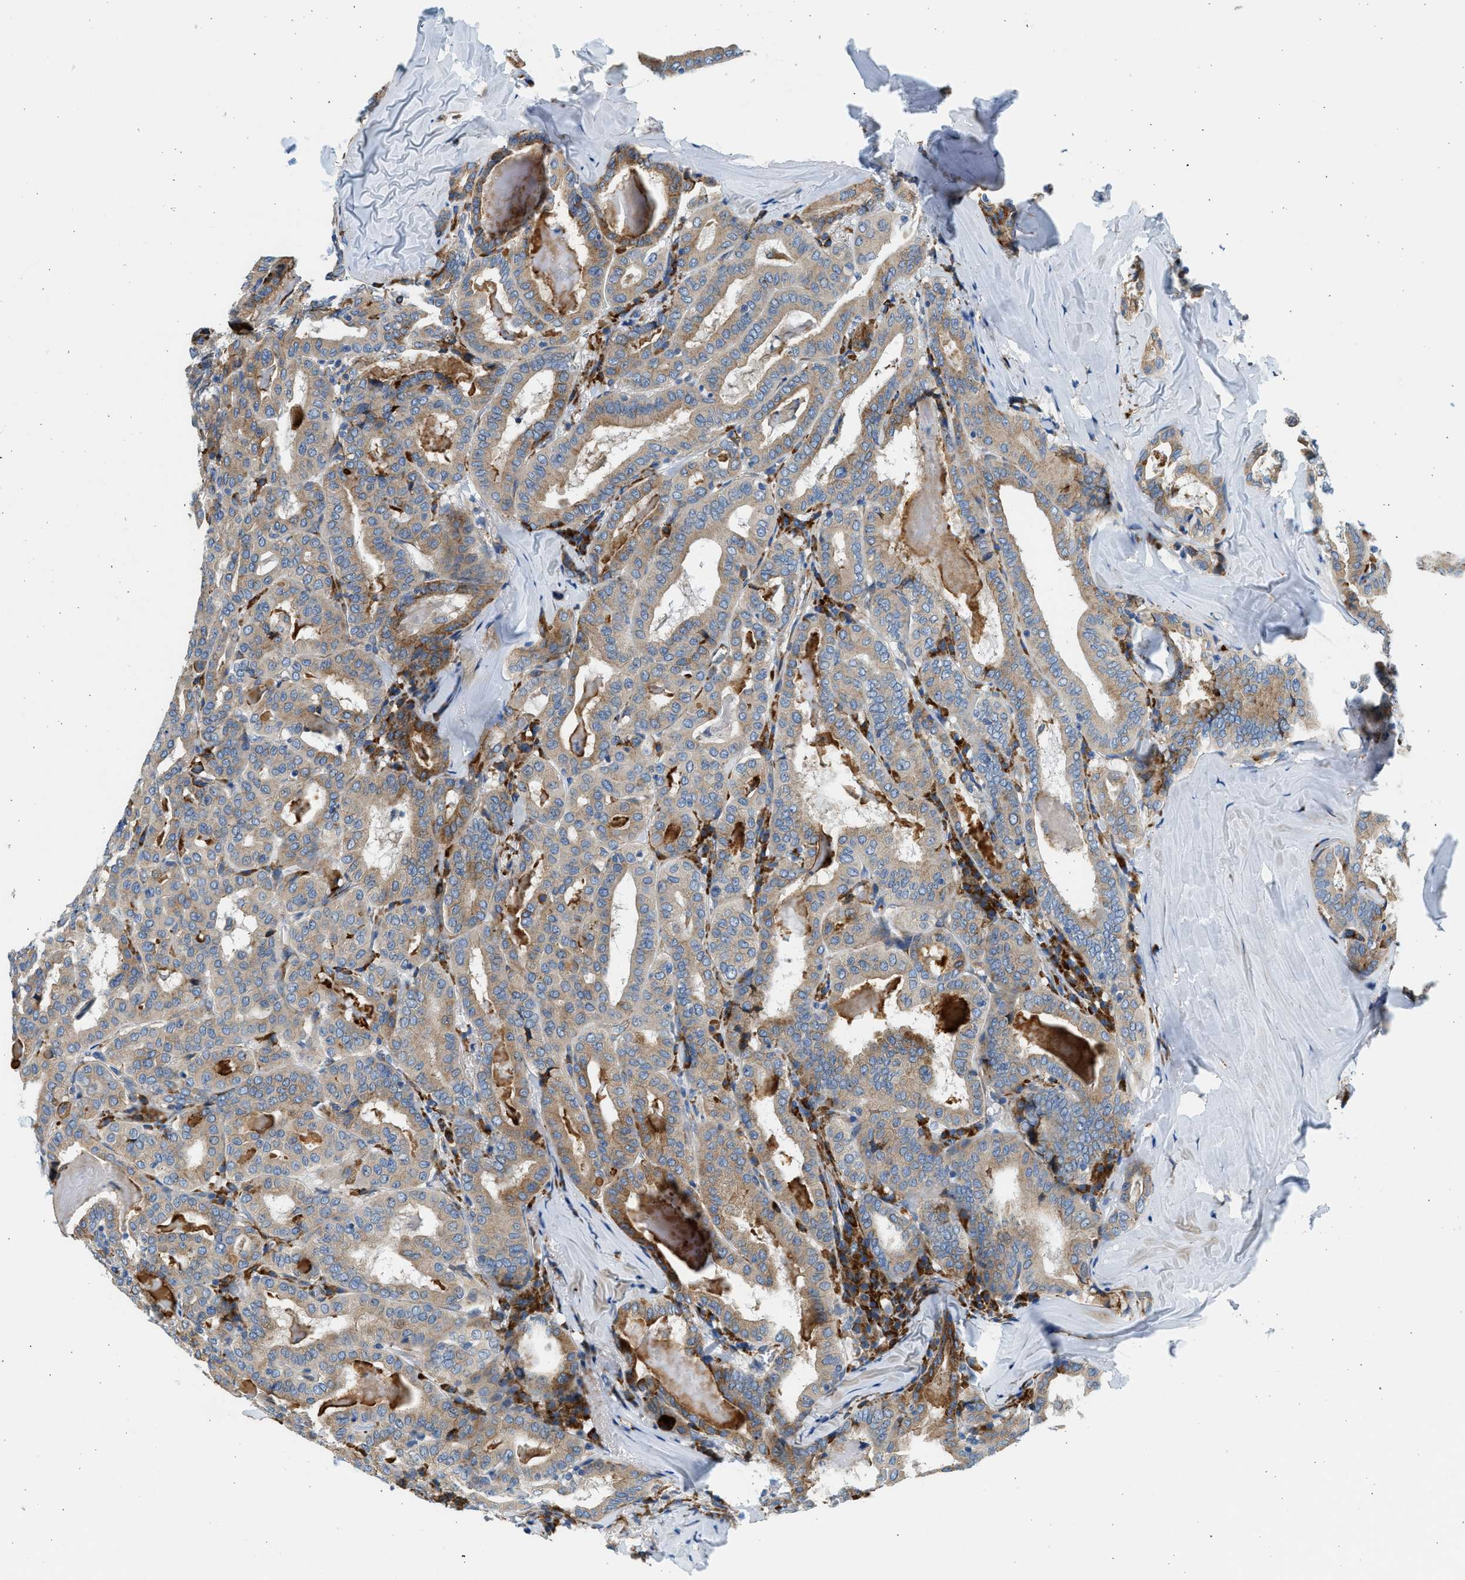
{"staining": {"intensity": "moderate", "quantity": ">75%", "location": "cytoplasmic/membranous"}, "tissue": "thyroid cancer", "cell_type": "Tumor cells", "image_type": "cancer", "snomed": [{"axis": "morphology", "description": "Papillary adenocarcinoma, NOS"}, {"axis": "topography", "description": "Thyroid gland"}], "caption": "Tumor cells demonstrate medium levels of moderate cytoplasmic/membranous staining in approximately >75% of cells in human thyroid cancer.", "gene": "CNTN6", "patient": {"sex": "female", "age": 42}}